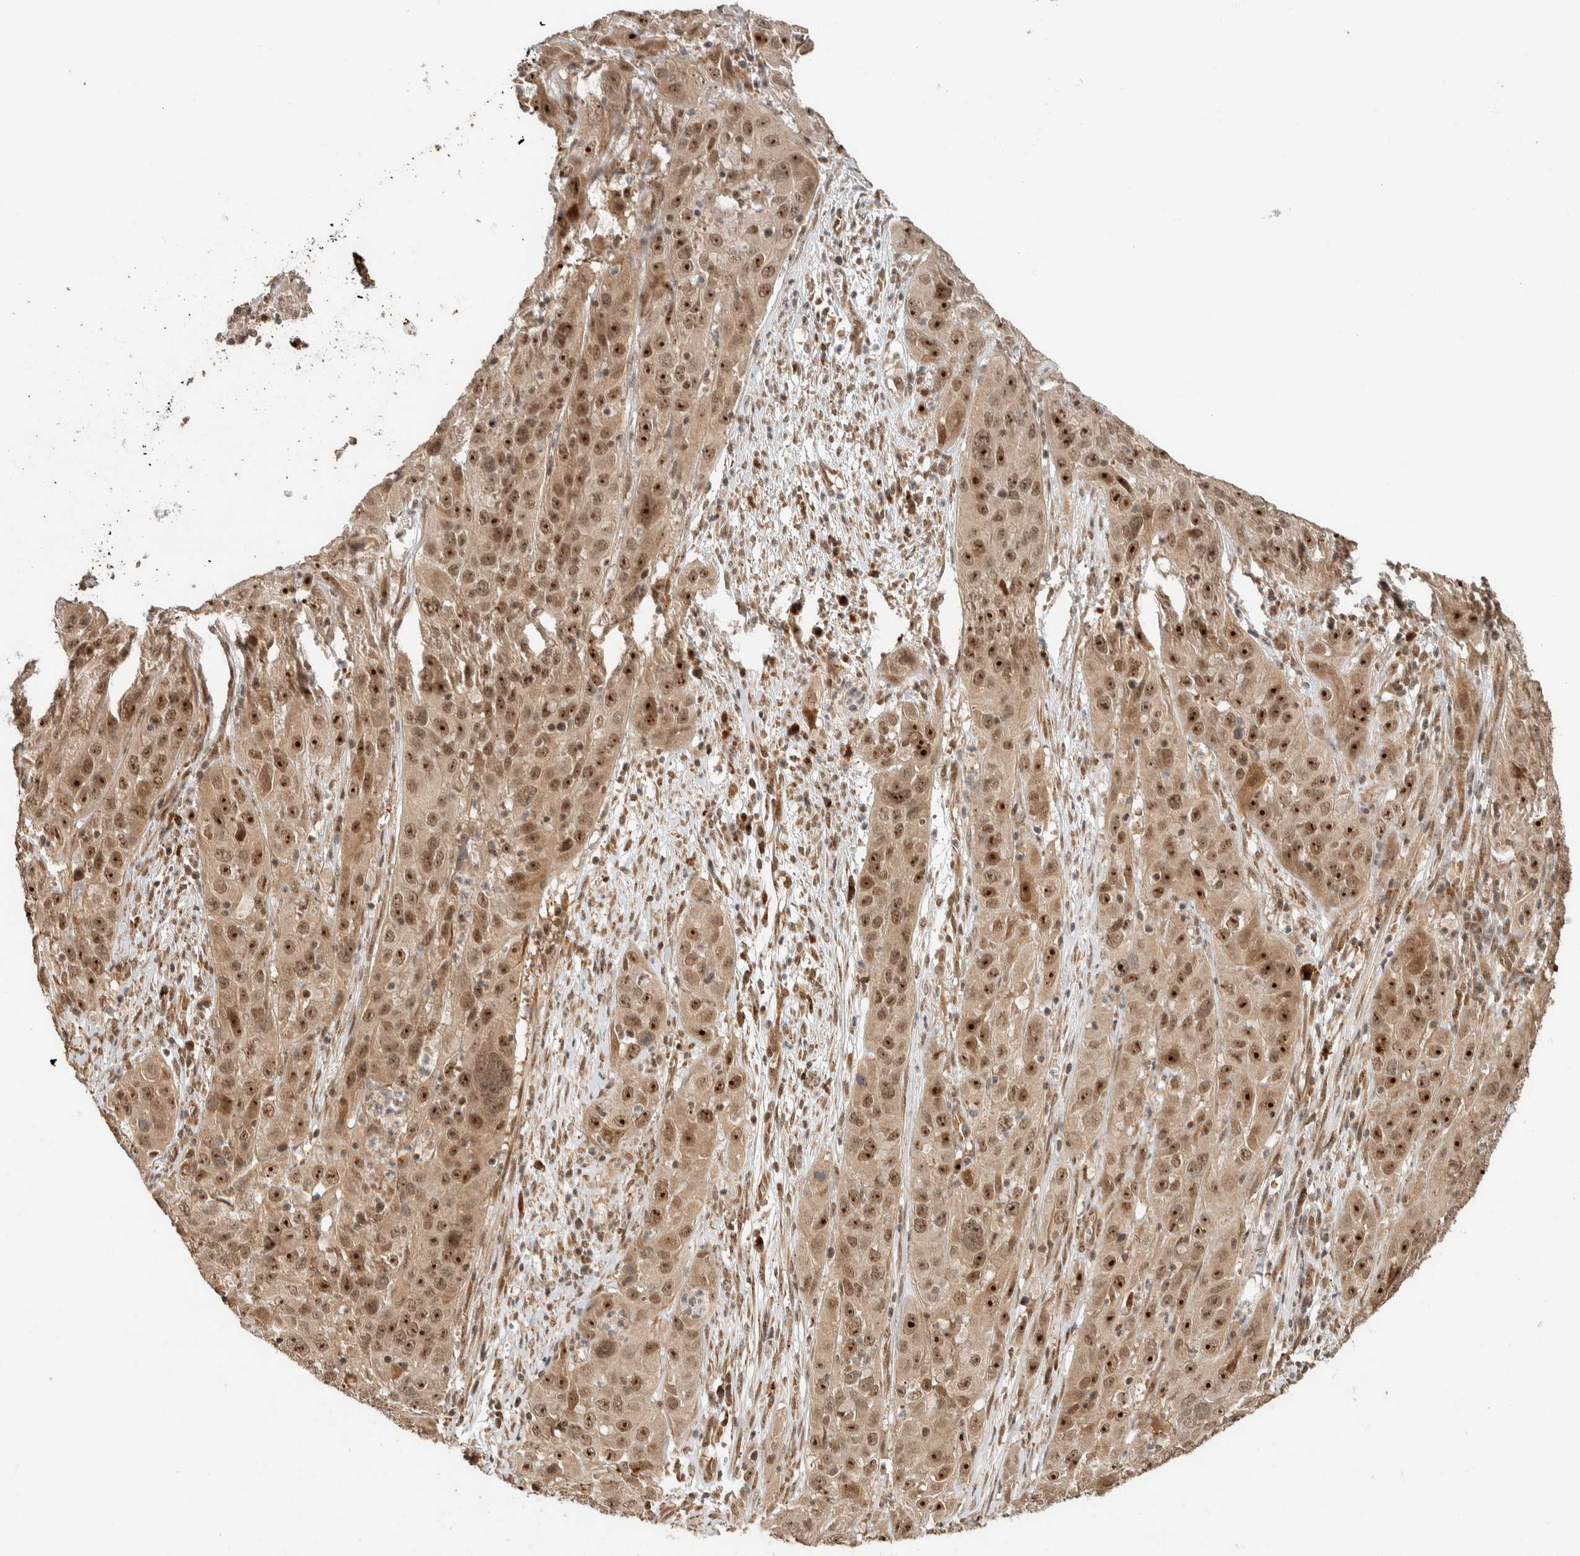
{"staining": {"intensity": "moderate", "quantity": ">75%", "location": "cytoplasmic/membranous,nuclear"}, "tissue": "cervical cancer", "cell_type": "Tumor cells", "image_type": "cancer", "snomed": [{"axis": "morphology", "description": "Squamous cell carcinoma, NOS"}, {"axis": "topography", "description": "Cervix"}], "caption": "There is medium levels of moderate cytoplasmic/membranous and nuclear positivity in tumor cells of squamous cell carcinoma (cervical), as demonstrated by immunohistochemical staining (brown color).", "gene": "ZBTB2", "patient": {"sex": "female", "age": 32}}